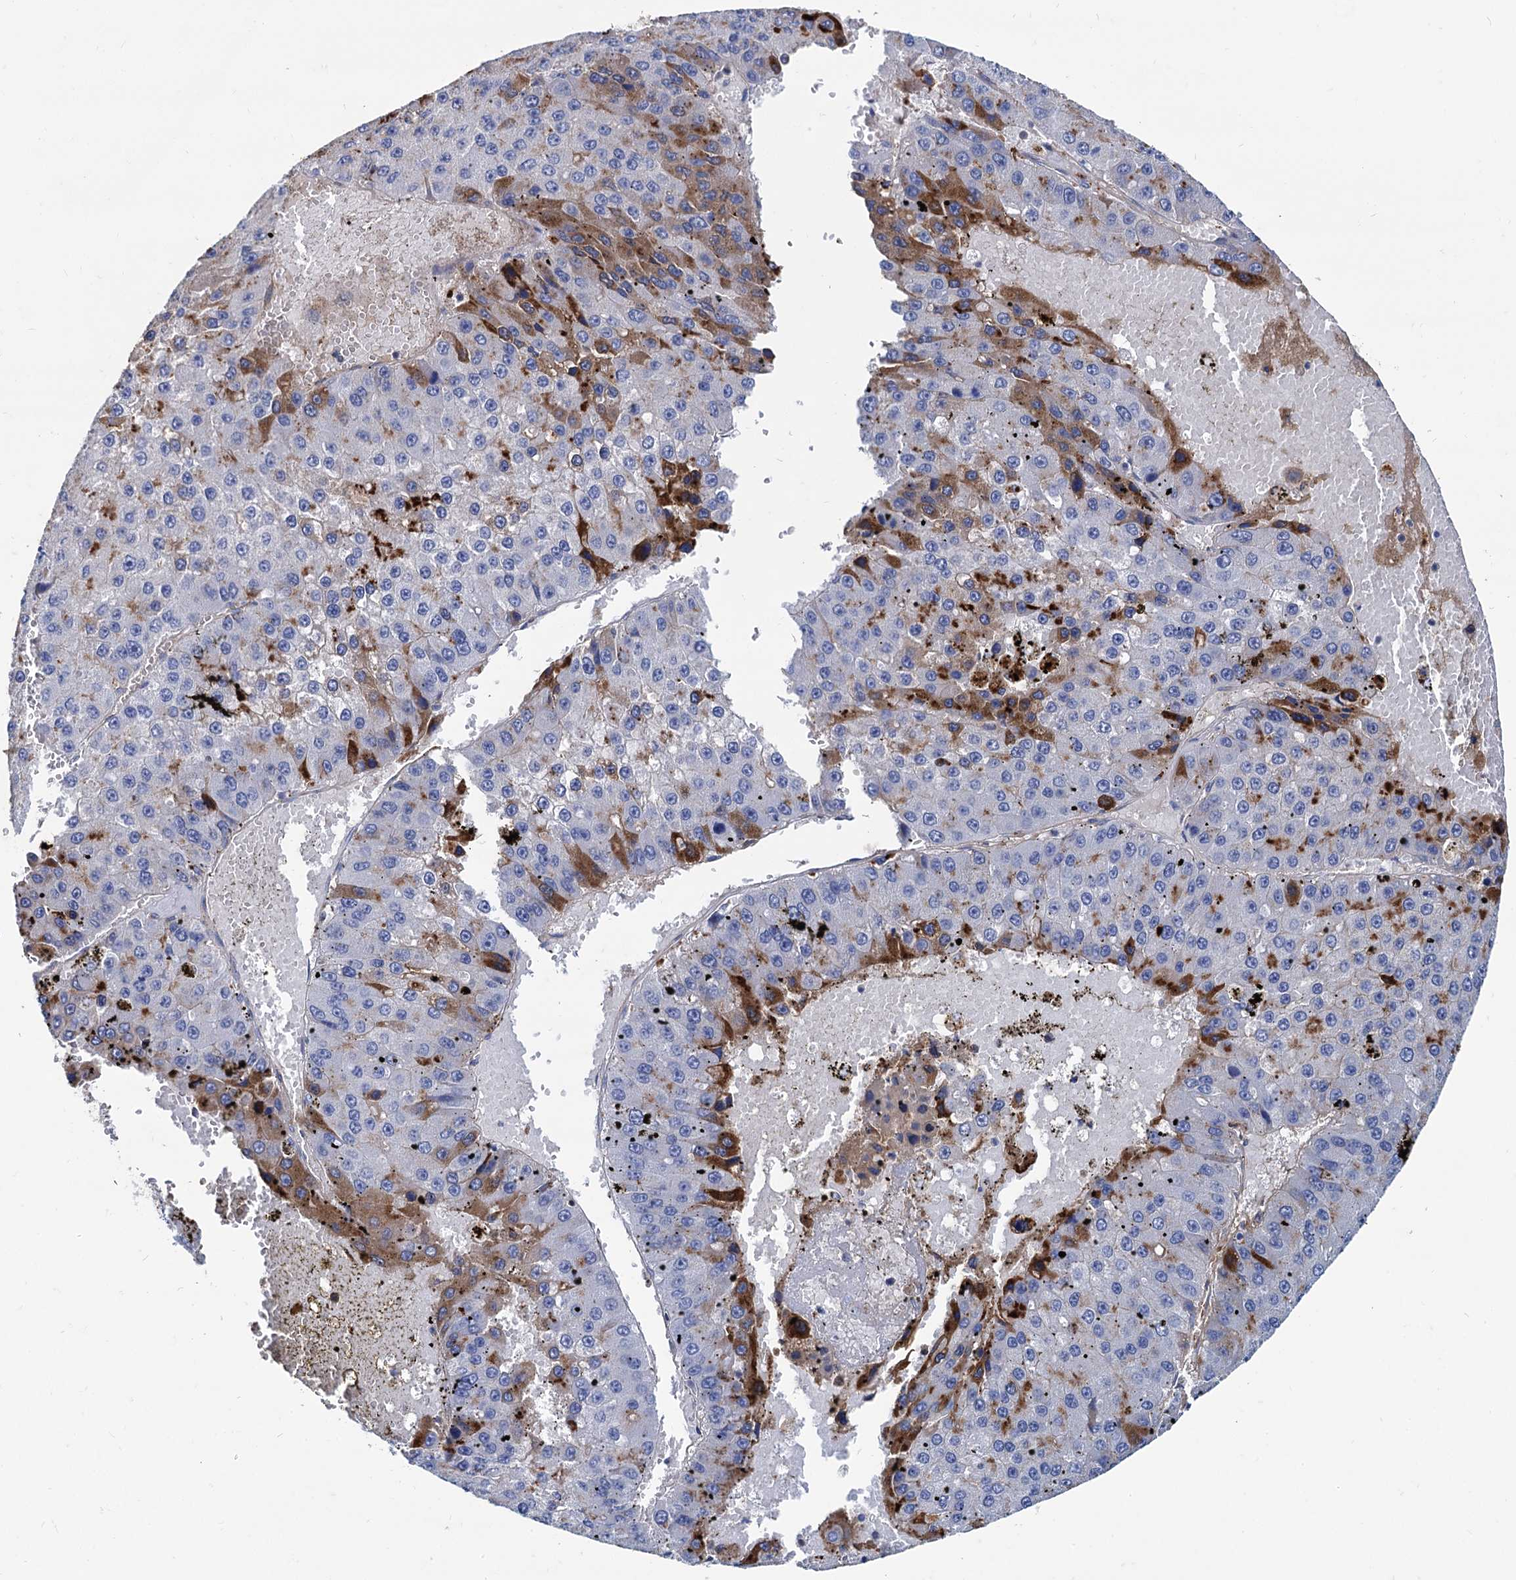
{"staining": {"intensity": "moderate", "quantity": "<25%", "location": "cytoplasmic/membranous"}, "tissue": "liver cancer", "cell_type": "Tumor cells", "image_type": "cancer", "snomed": [{"axis": "morphology", "description": "Carcinoma, Hepatocellular, NOS"}, {"axis": "topography", "description": "Liver"}], "caption": "The micrograph shows immunohistochemical staining of hepatocellular carcinoma (liver). There is moderate cytoplasmic/membranous expression is seen in about <25% of tumor cells. Ihc stains the protein of interest in brown and the nuclei are stained blue.", "gene": "APOD", "patient": {"sex": "female", "age": 73}}